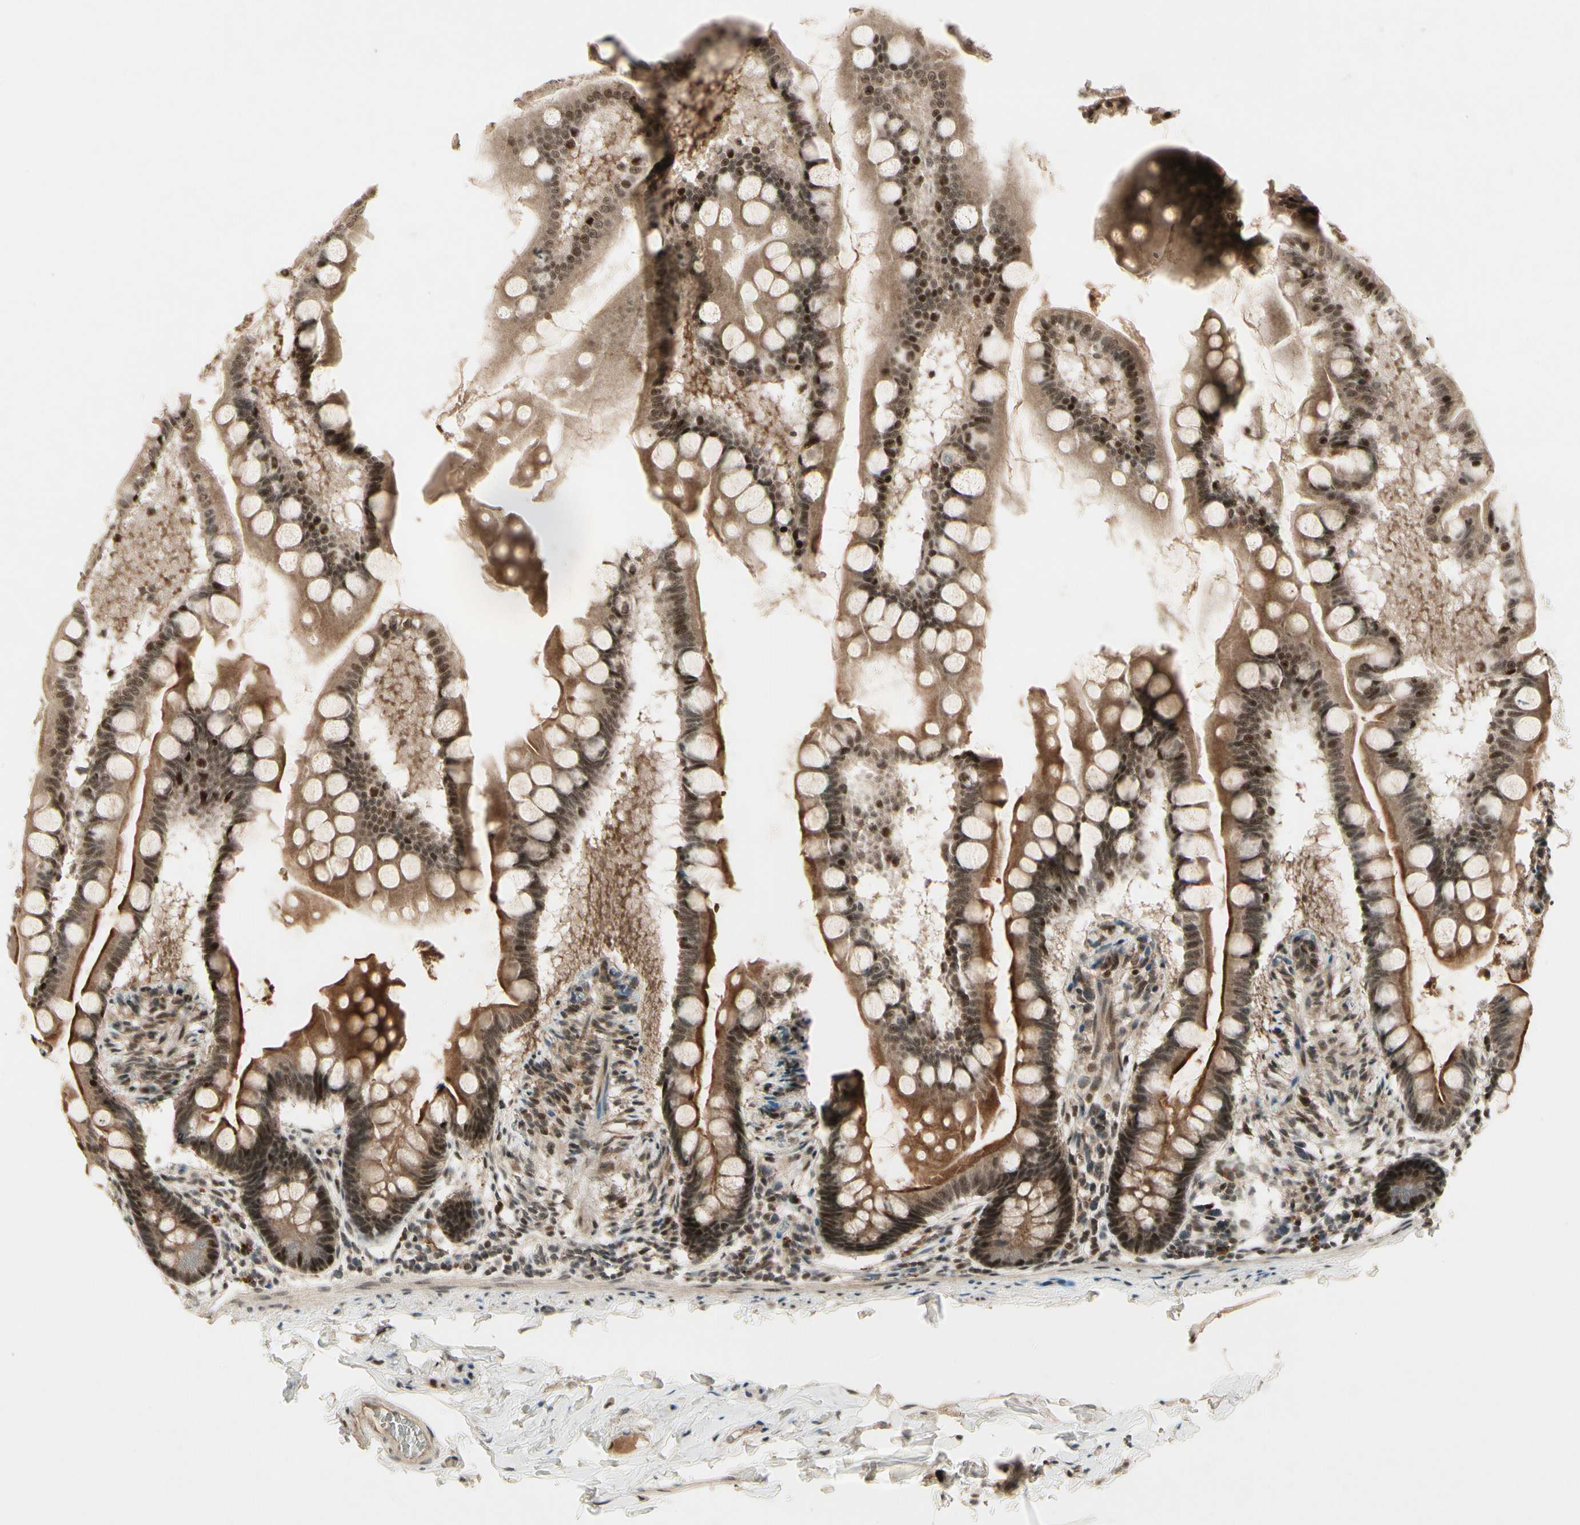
{"staining": {"intensity": "moderate", "quantity": ">75%", "location": "cytoplasmic/membranous,nuclear"}, "tissue": "small intestine", "cell_type": "Glandular cells", "image_type": "normal", "snomed": [{"axis": "morphology", "description": "Normal tissue, NOS"}, {"axis": "topography", "description": "Small intestine"}], "caption": "Immunohistochemical staining of normal small intestine shows moderate cytoplasmic/membranous,nuclear protein staining in about >75% of glandular cells. The protein is shown in brown color, while the nuclei are stained blue.", "gene": "CDK11A", "patient": {"sex": "male", "age": 41}}